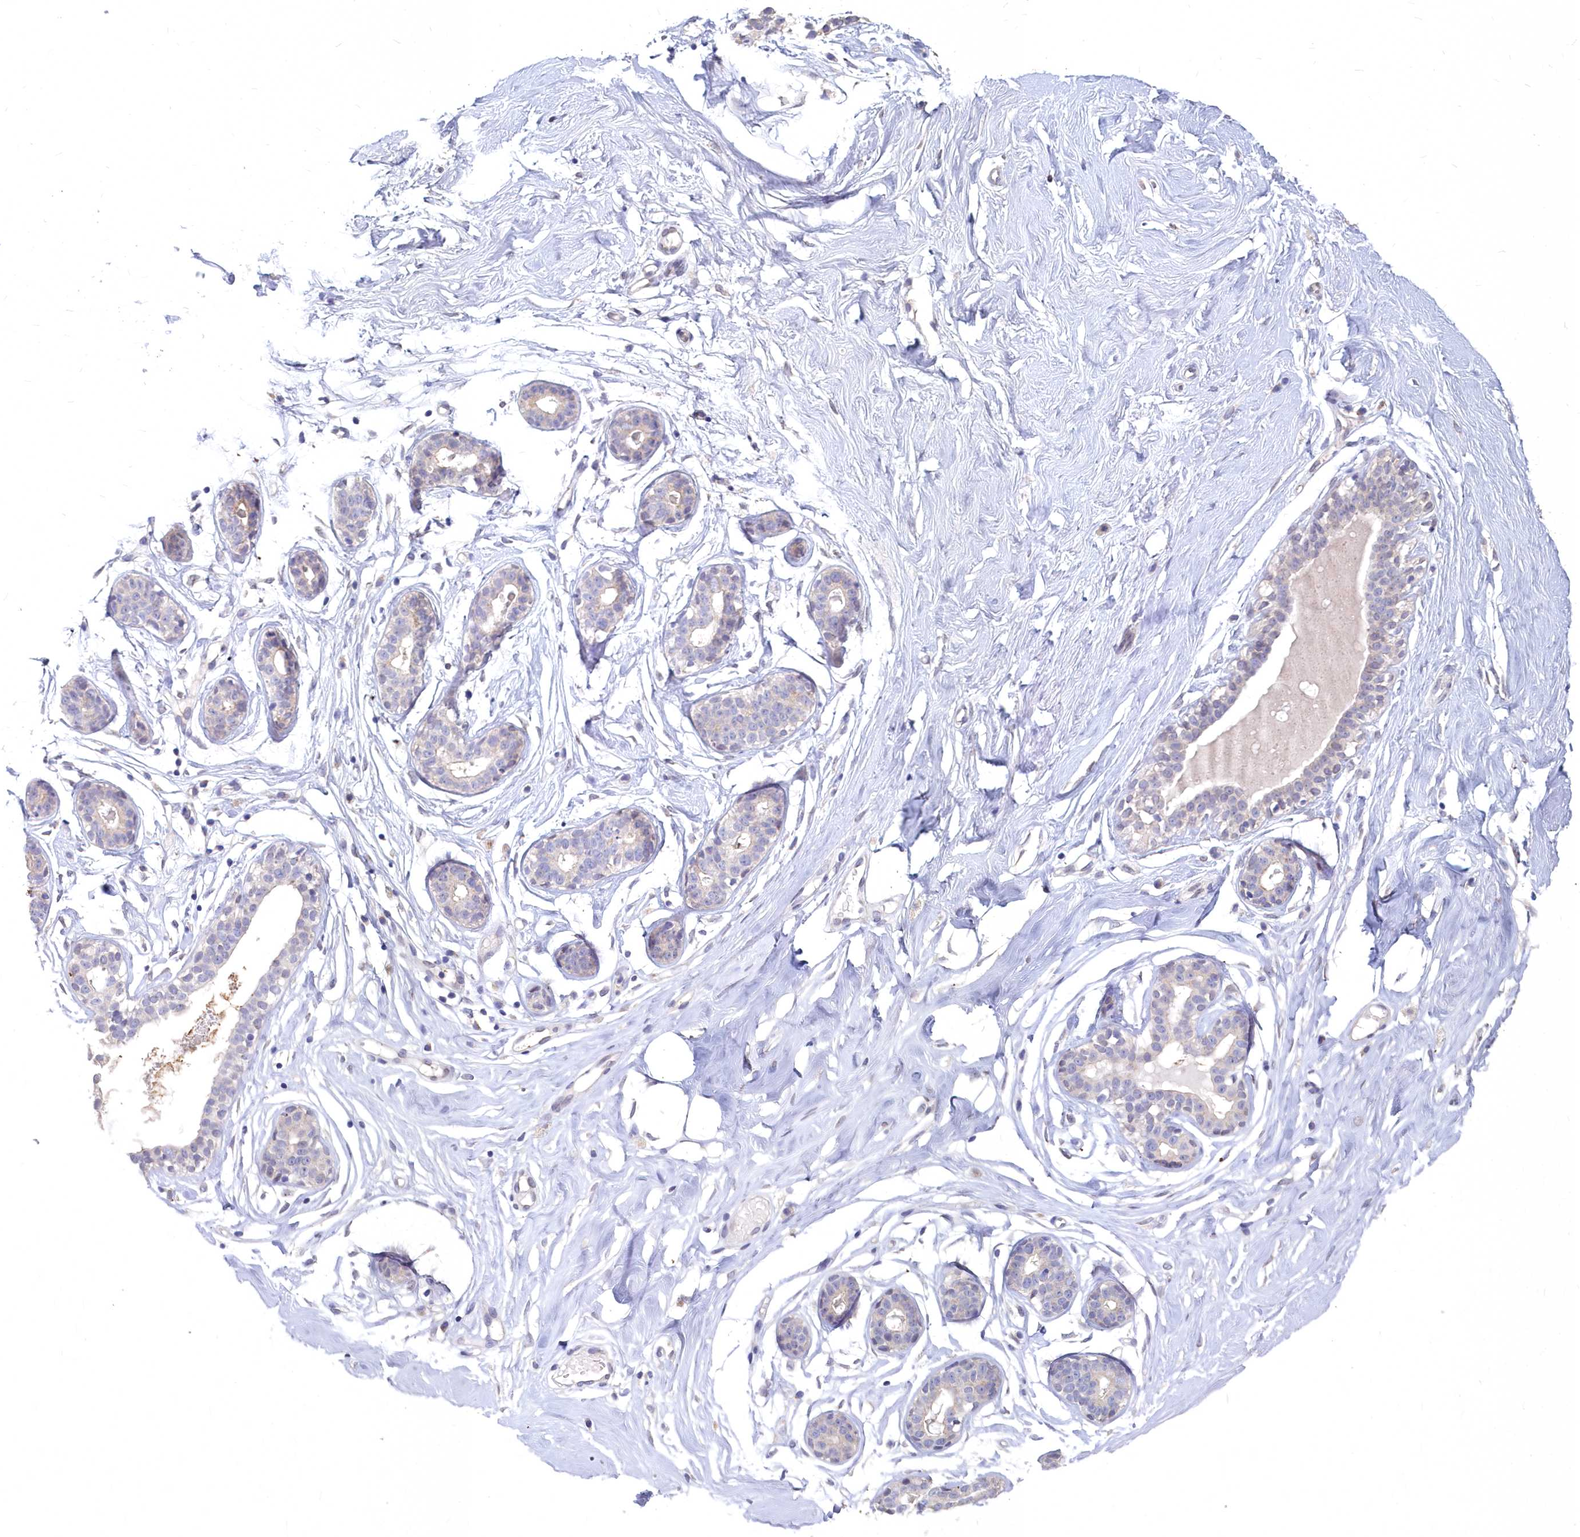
{"staining": {"intensity": "negative", "quantity": "none", "location": "none"}, "tissue": "breast", "cell_type": "Adipocytes", "image_type": "normal", "snomed": [{"axis": "morphology", "description": "Normal tissue, NOS"}, {"axis": "morphology", "description": "Adenoma, NOS"}, {"axis": "topography", "description": "Breast"}], "caption": "This is a image of immunohistochemistry staining of benign breast, which shows no expression in adipocytes.", "gene": "NOXA1", "patient": {"sex": "female", "age": 23}}